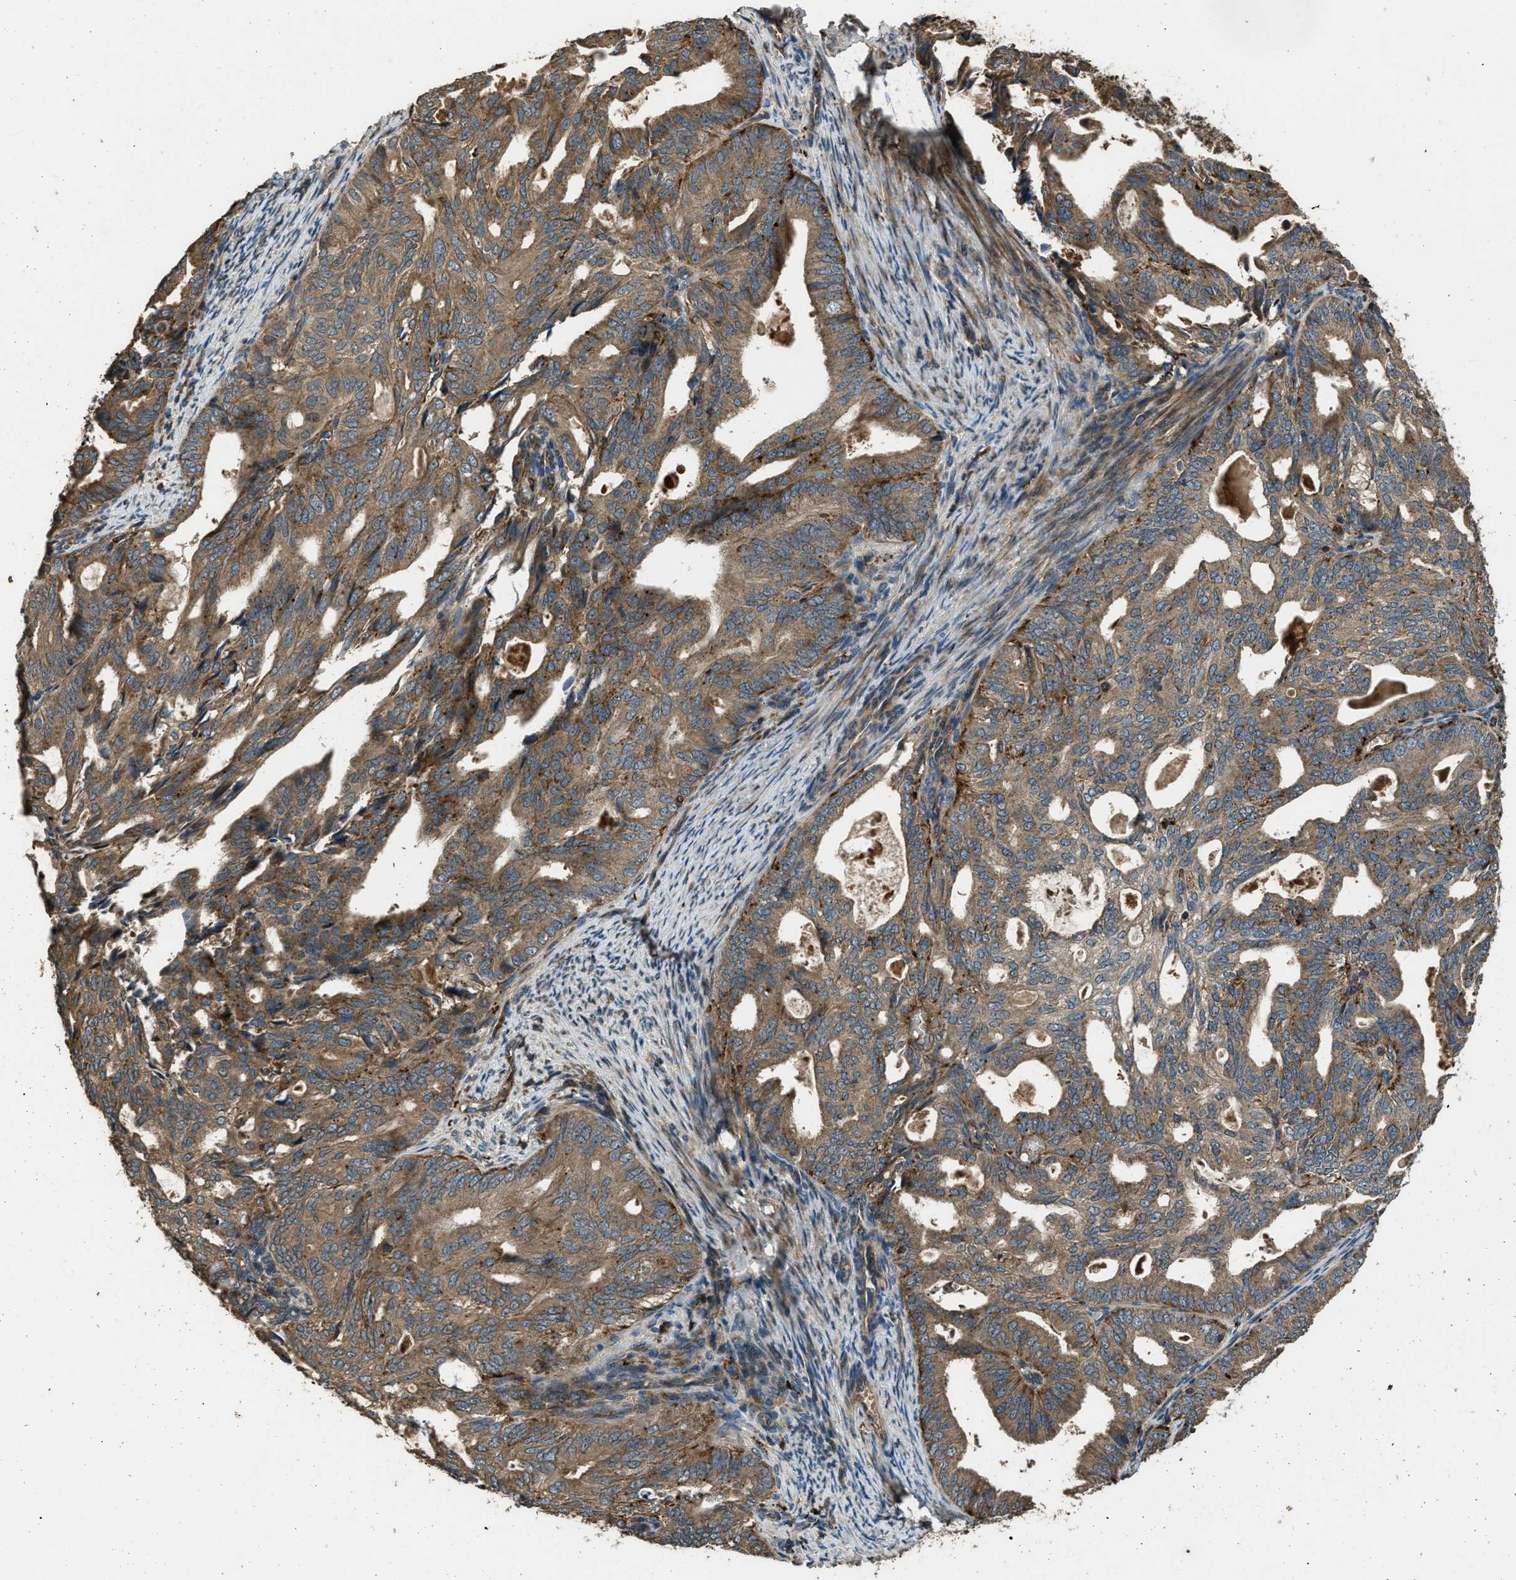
{"staining": {"intensity": "moderate", "quantity": ">75%", "location": "cytoplasmic/membranous"}, "tissue": "endometrial cancer", "cell_type": "Tumor cells", "image_type": "cancer", "snomed": [{"axis": "morphology", "description": "Adenocarcinoma, NOS"}, {"axis": "topography", "description": "Endometrium"}], "caption": "This is a histology image of immunohistochemistry (IHC) staining of endometrial adenocarcinoma, which shows moderate staining in the cytoplasmic/membranous of tumor cells.", "gene": "GGH", "patient": {"sex": "female", "age": 58}}